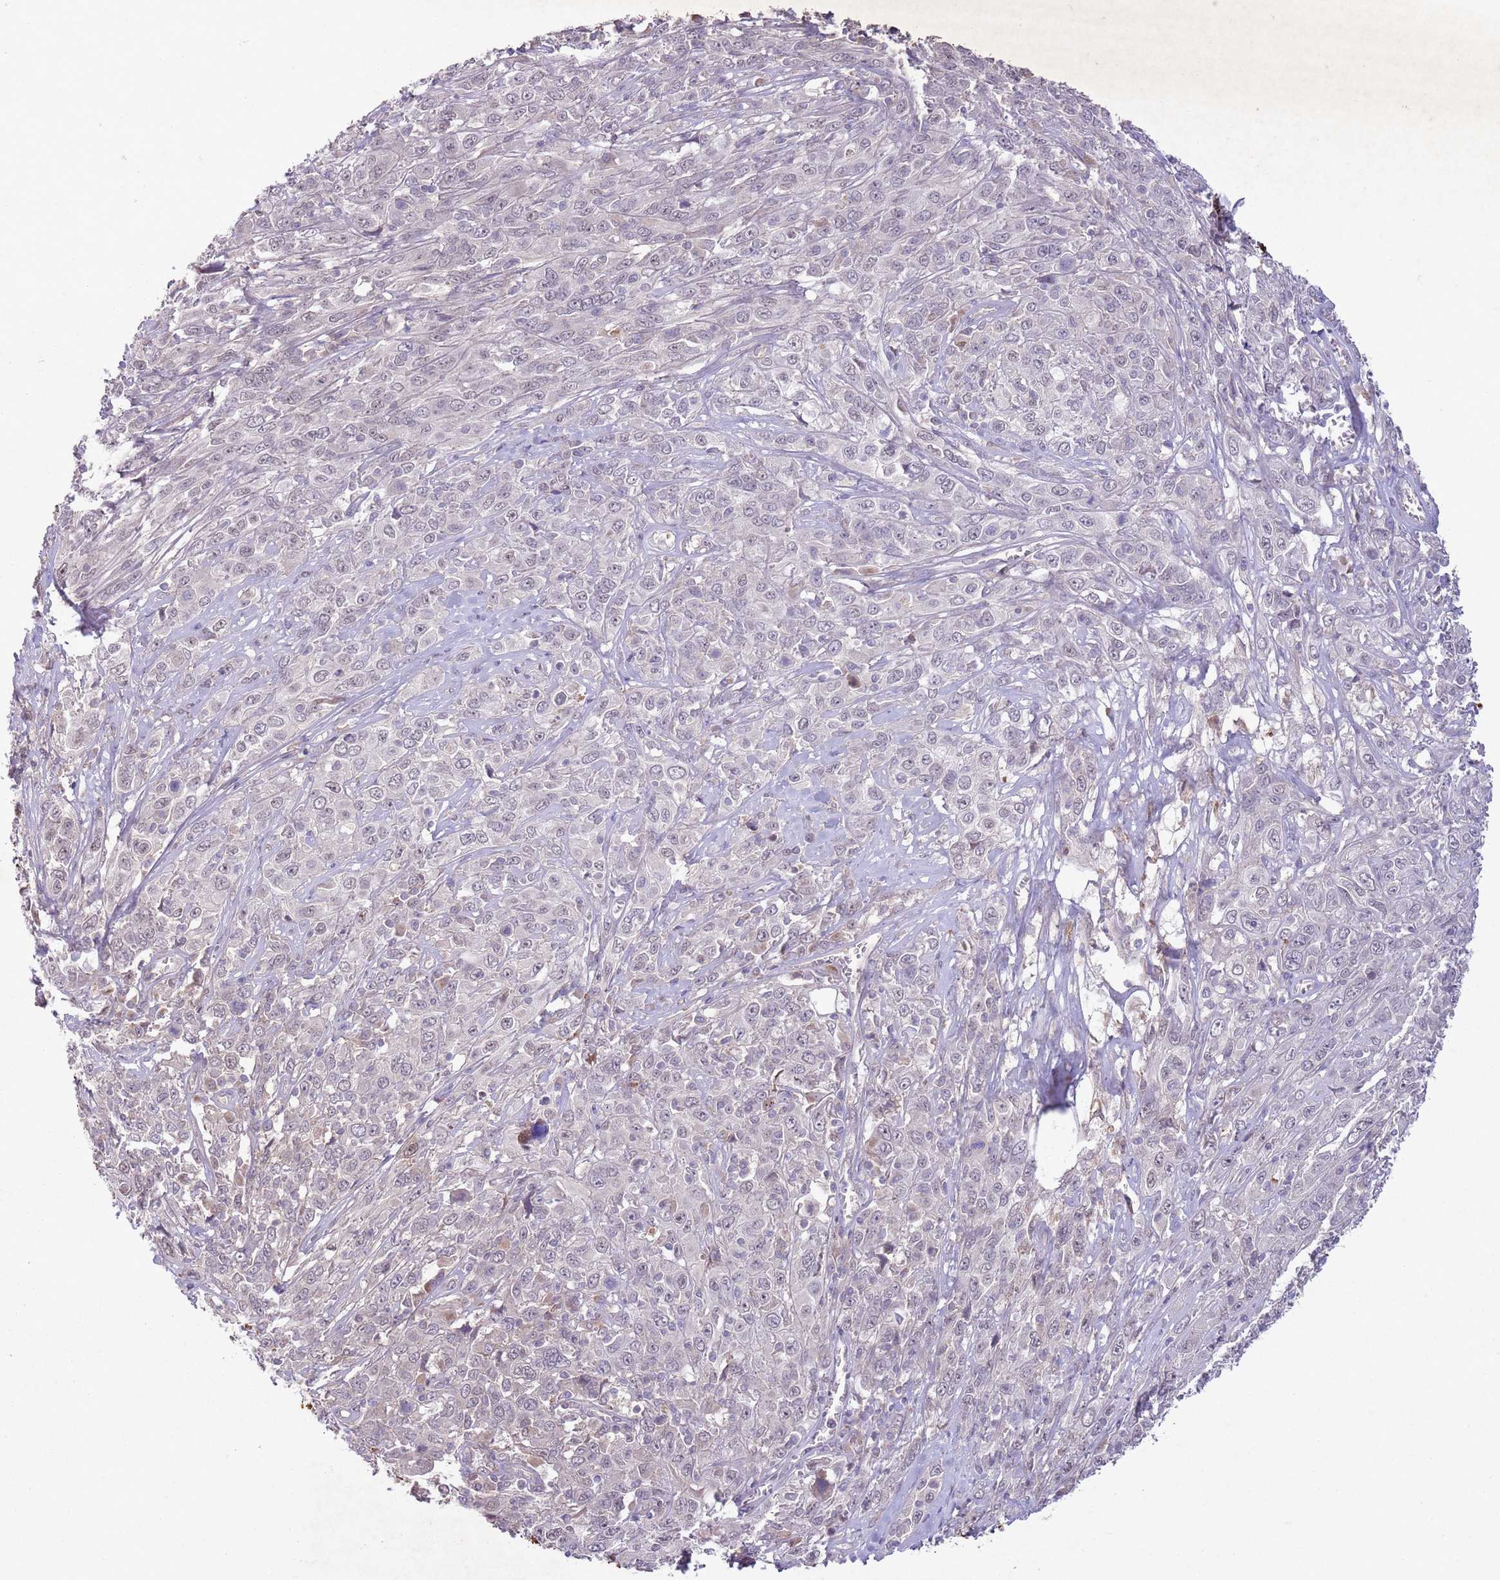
{"staining": {"intensity": "strong", "quantity": "<25%", "location": "nuclear"}, "tissue": "cervical cancer", "cell_type": "Tumor cells", "image_type": "cancer", "snomed": [{"axis": "morphology", "description": "Squamous cell carcinoma, NOS"}, {"axis": "topography", "description": "Cervix"}], "caption": "This image shows IHC staining of cervical cancer, with medium strong nuclear staining in approximately <25% of tumor cells.", "gene": "CCNI", "patient": {"sex": "female", "age": 46}}